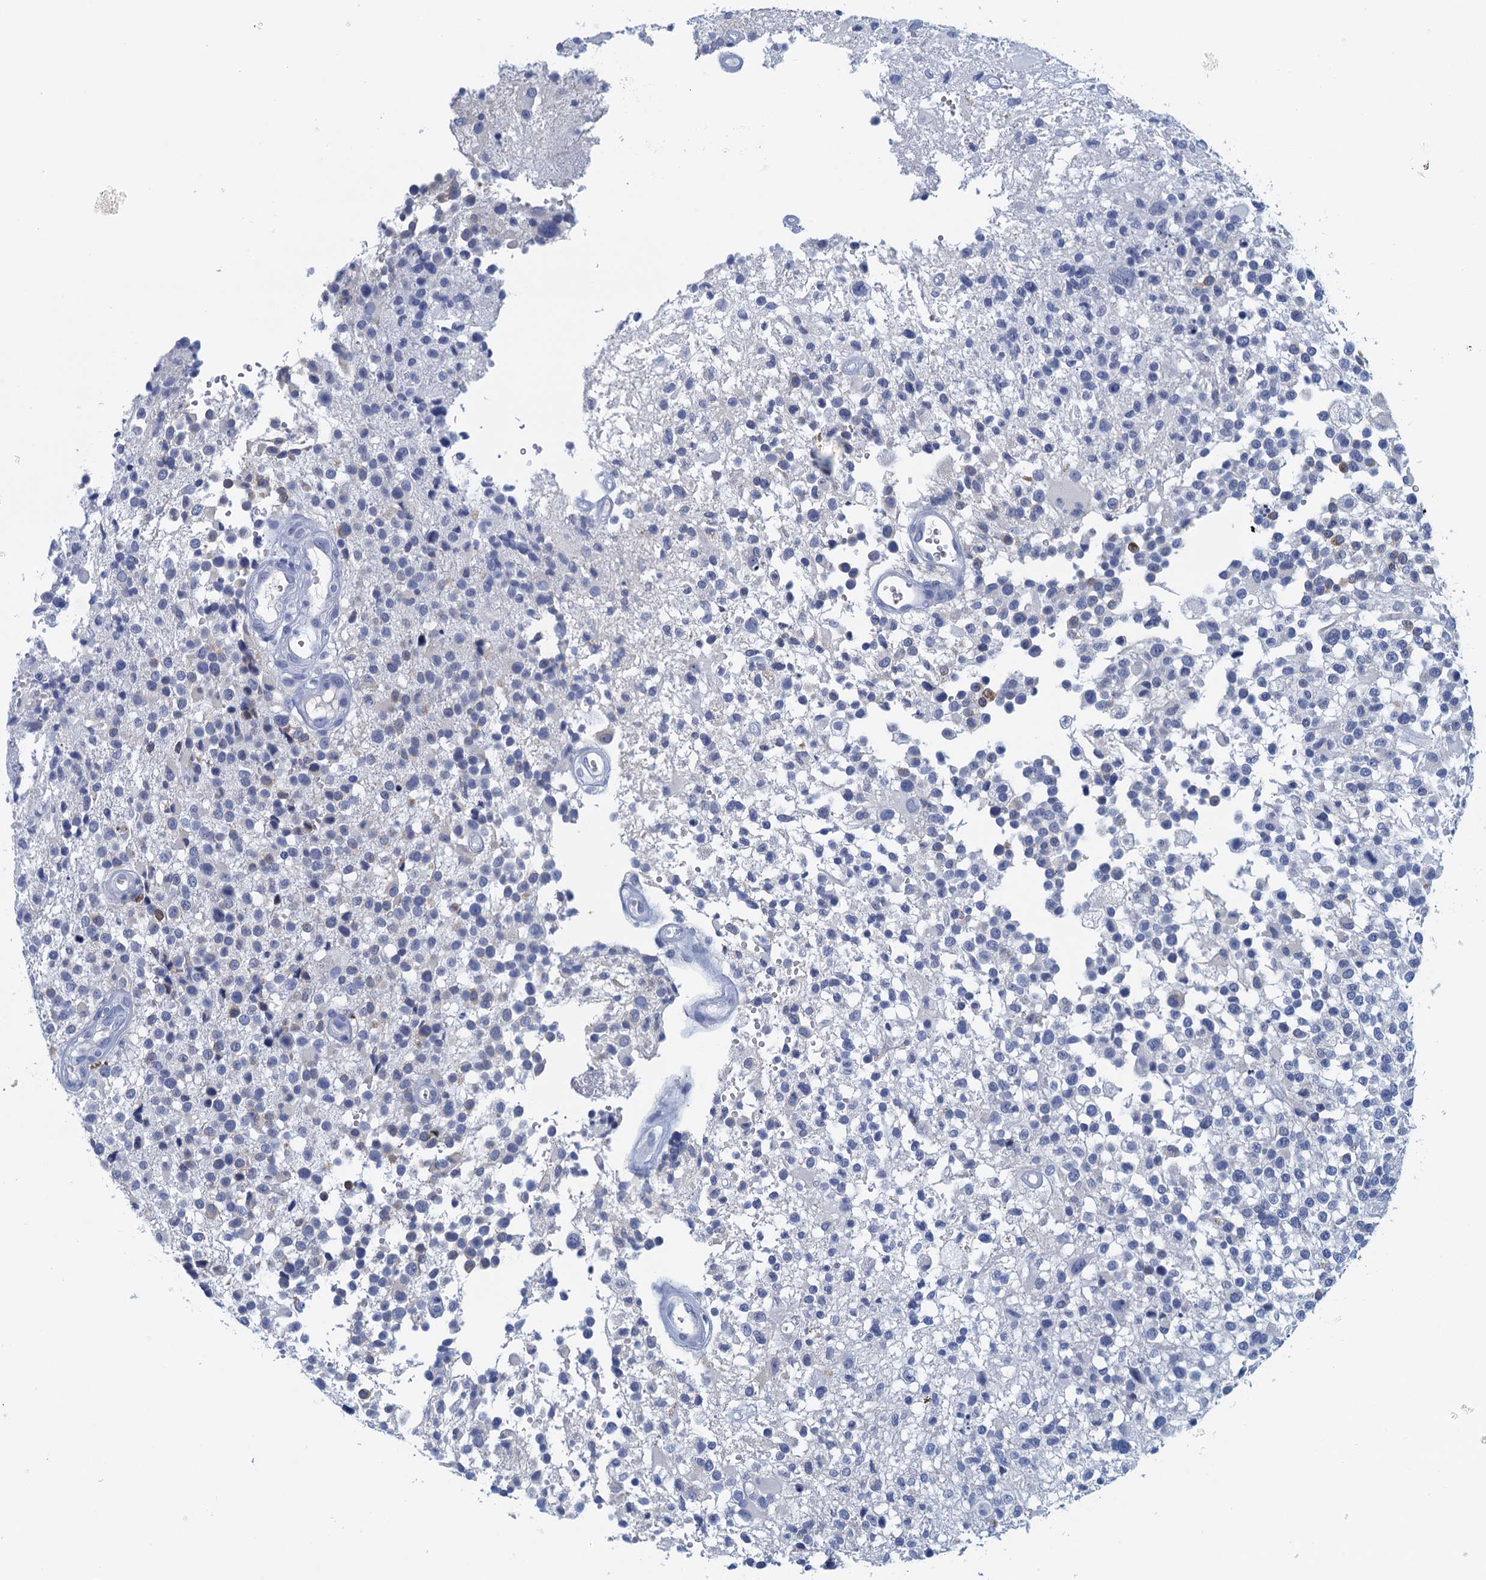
{"staining": {"intensity": "negative", "quantity": "none", "location": "none"}, "tissue": "glioma", "cell_type": "Tumor cells", "image_type": "cancer", "snomed": [{"axis": "morphology", "description": "Glioma, malignant, High grade"}, {"axis": "morphology", "description": "Glioblastoma, NOS"}, {"axis": "topography", "description": "Brain"}], "caption": "Protein analysis of glioma reveals no significant positivity in tumor cells.", "gene": "CYP51A1", "patient": {"sex": "male", "age": 60}}